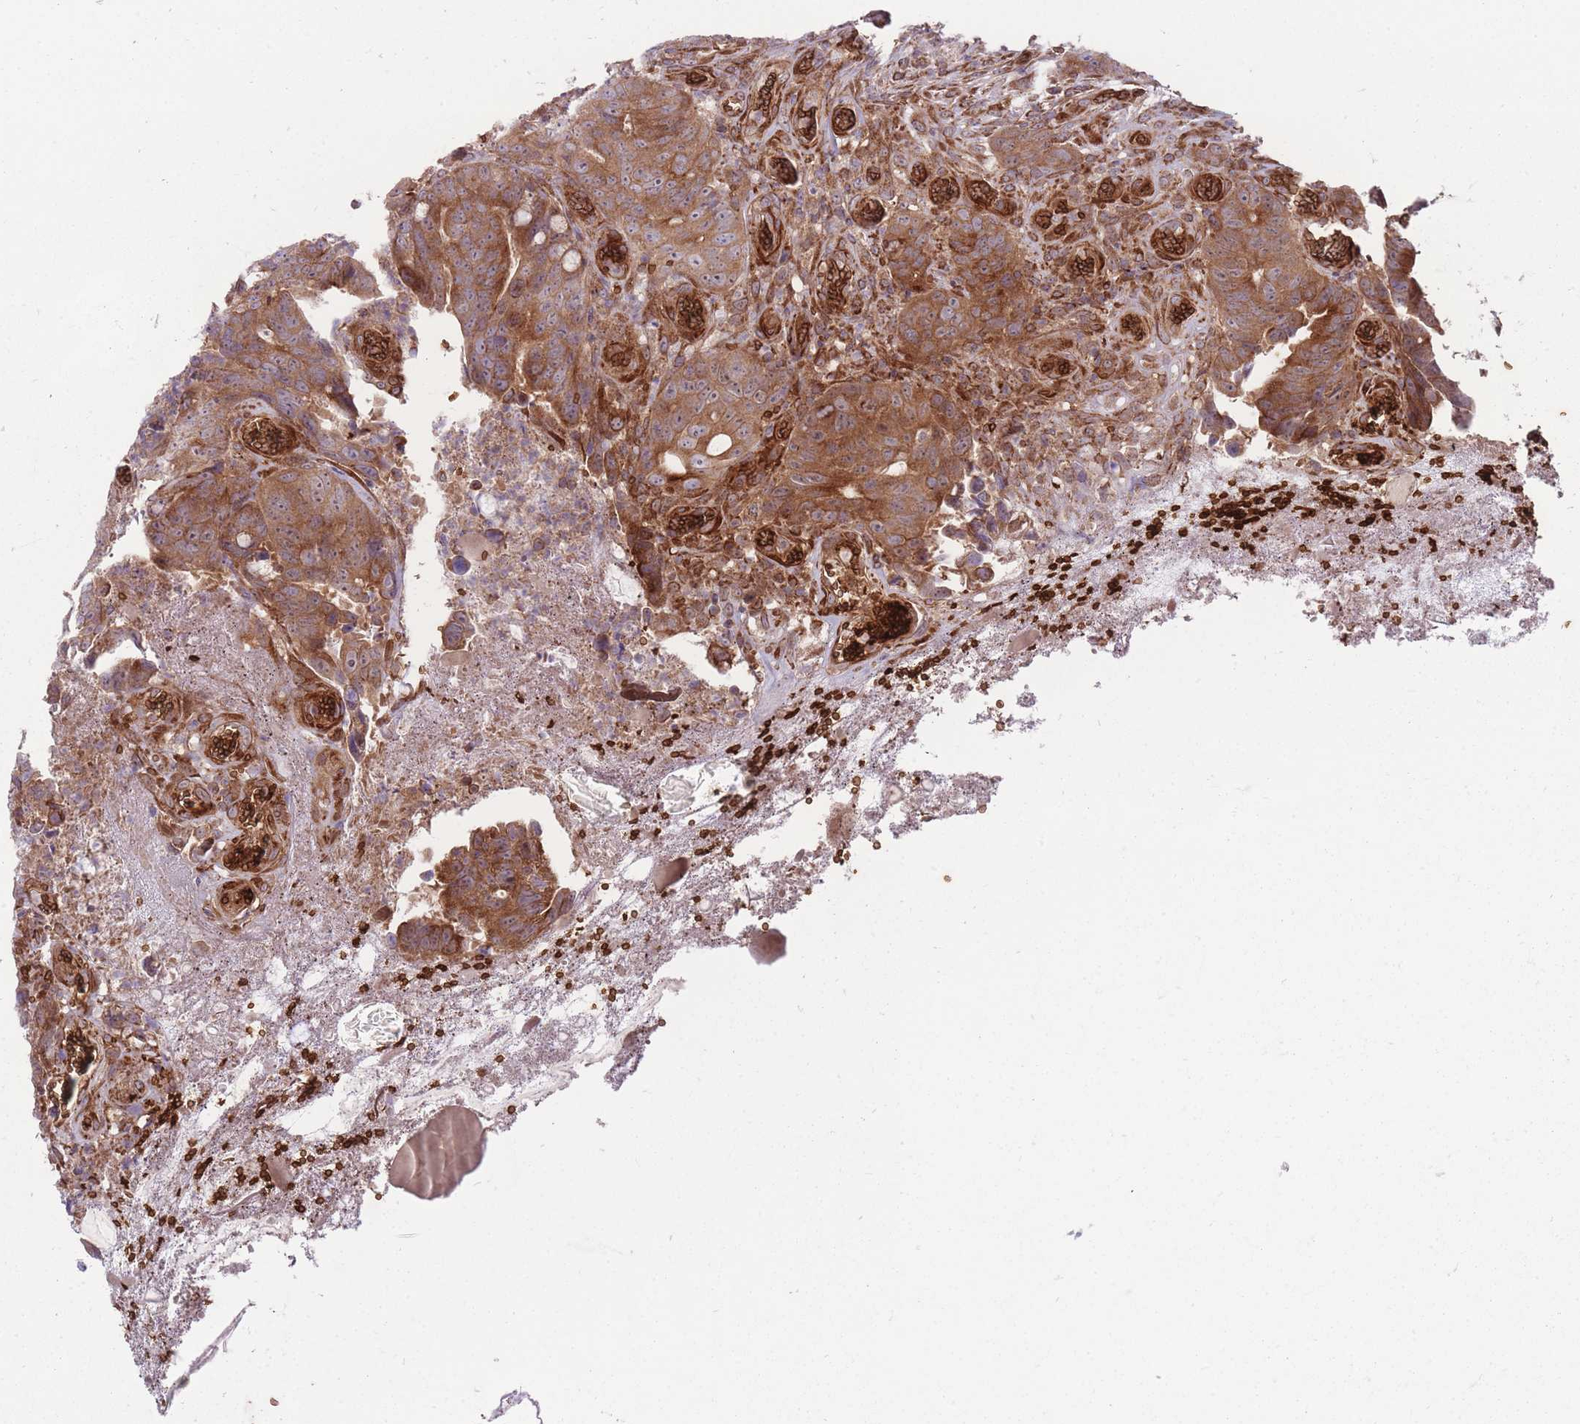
{"staining": {"intensity": "strong", "quantity": ">75%", "location": "cytoplasmic/membranous"}, "tissue": "colorectal cancer", "cell_type": "Tumor cells", "image_type": "cancer", "snomed": [{"axis": "morphology", "description": "Adenocarcinoma, NOS"}, {"axis": "topography", "description": "Colon"}], "caption": "Immunohistochemical staining of colorectal cancer shows high levels of strong cytoplasmic/membranous protein positivity in approximately >75% of tumor cells.", "gene": "ANKRD10", "patient": {"sex": "female", "age": 82}}